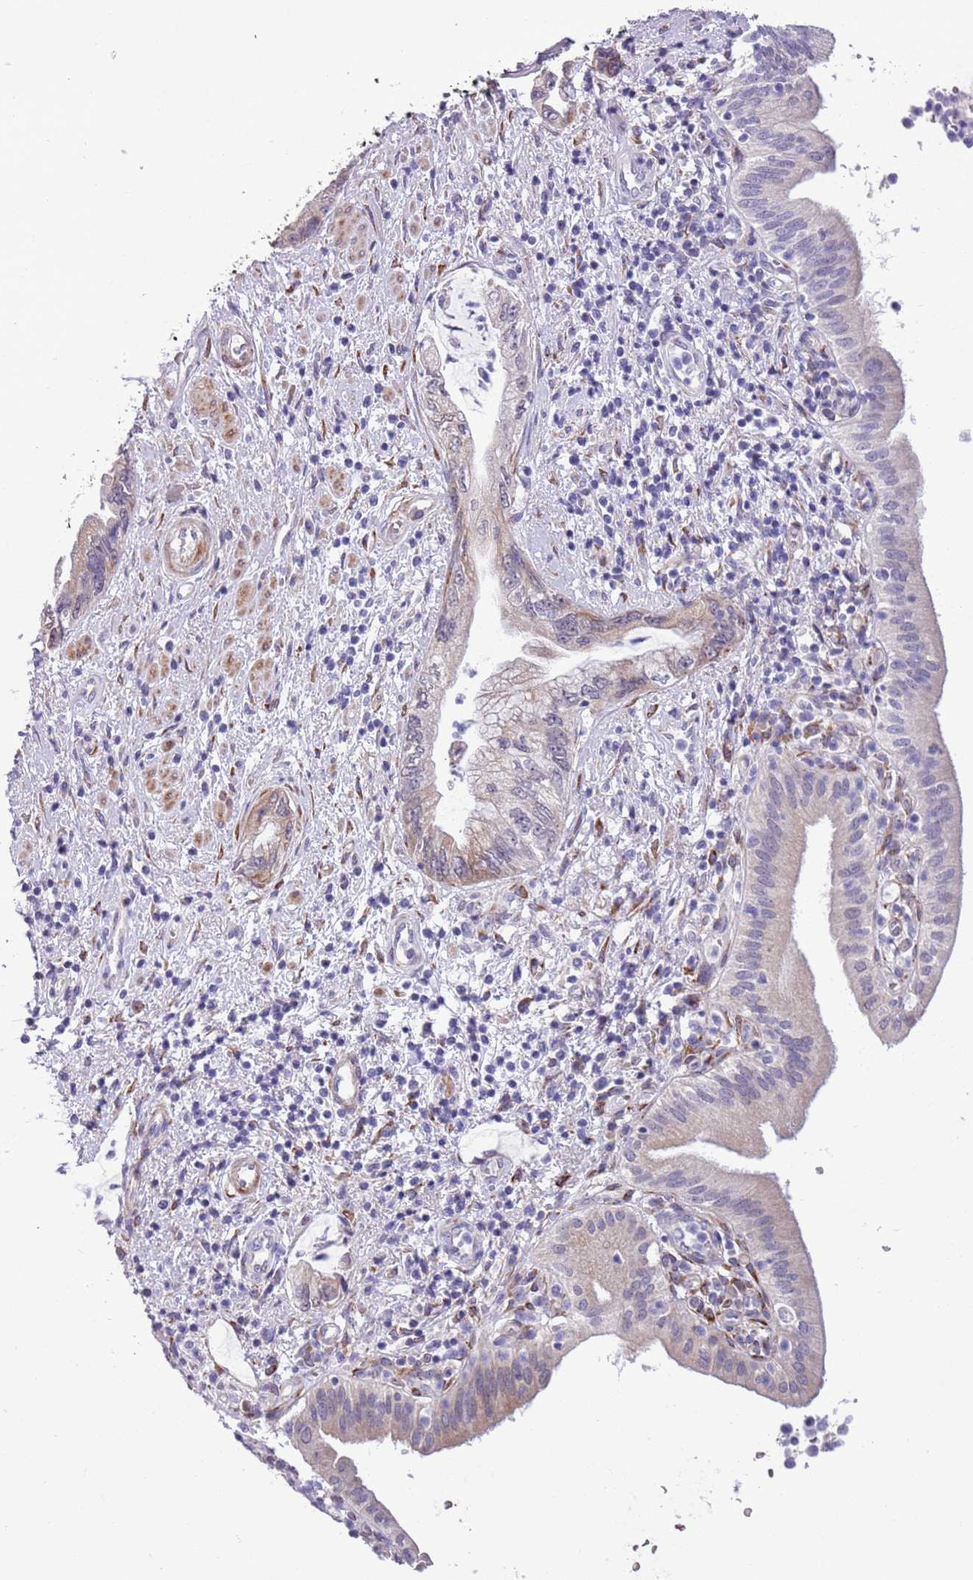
{"staining": {"intensity": "weak", "quantity": "<25%", "location": "cytoplasmic/membranous"}, "tissue": "pancreatic cancer", "cell_type": "Tumor cells", "image_type": "cancer", "snomed": [{"axis": "morphology", "description": "Adenocarcinoma, NOS"}, {"axis": "topography", "description": "Pancreas"}], "caption": "An immunohistochemistry (IHC) image of pancreatic cancer (adenocarcinoma) is shown. There is no staining in tumor cells of pancreatic cancer (adenocarcinoma). (Brightfield microscopy of DAB IHC at high magnification).", "gene": "MRPL32", "patient": {"sex": "female", "age": 73}}